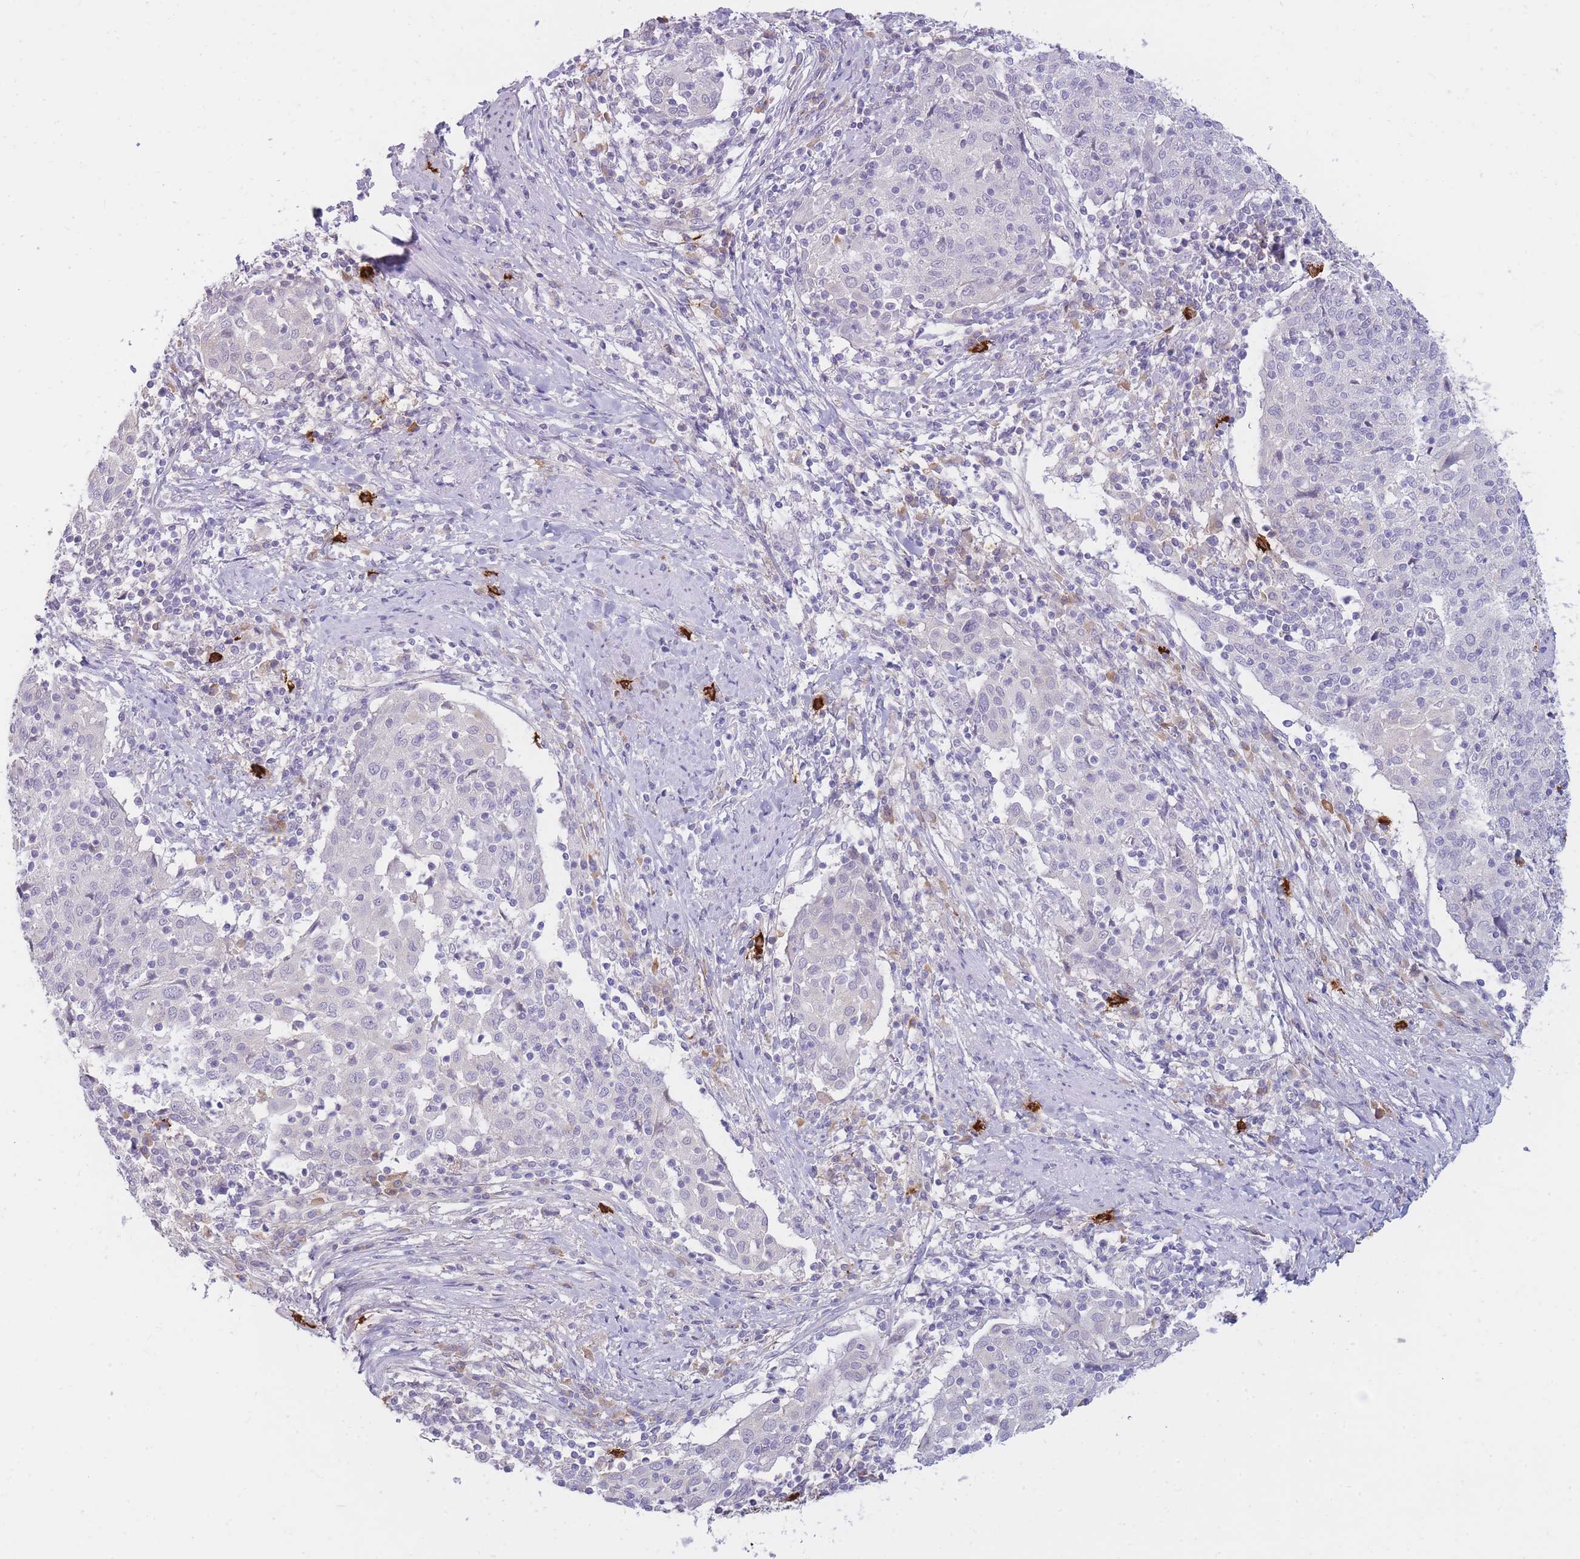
{"staining": {"intensity": "negative", "quantity": "none", "location": "none"}, "tissue": "cervical cancer", "cell_type": "Tumor cells", "image_type": "cancer", "snomed": [{"axis": "morphology", "description": "Squamous cell carcinoma, NOS"}, {"axis": "topography", "description": "Cervix"}], "caption": "DAB (3,3'-diaminobenzidine) immunohistochemical staining of human squamous cell carcinoma (cervical) demonstrates no significant positivity in tumor cells.", "gene": "TPSD1", "patient": {"sex": "female", "age": 52}}